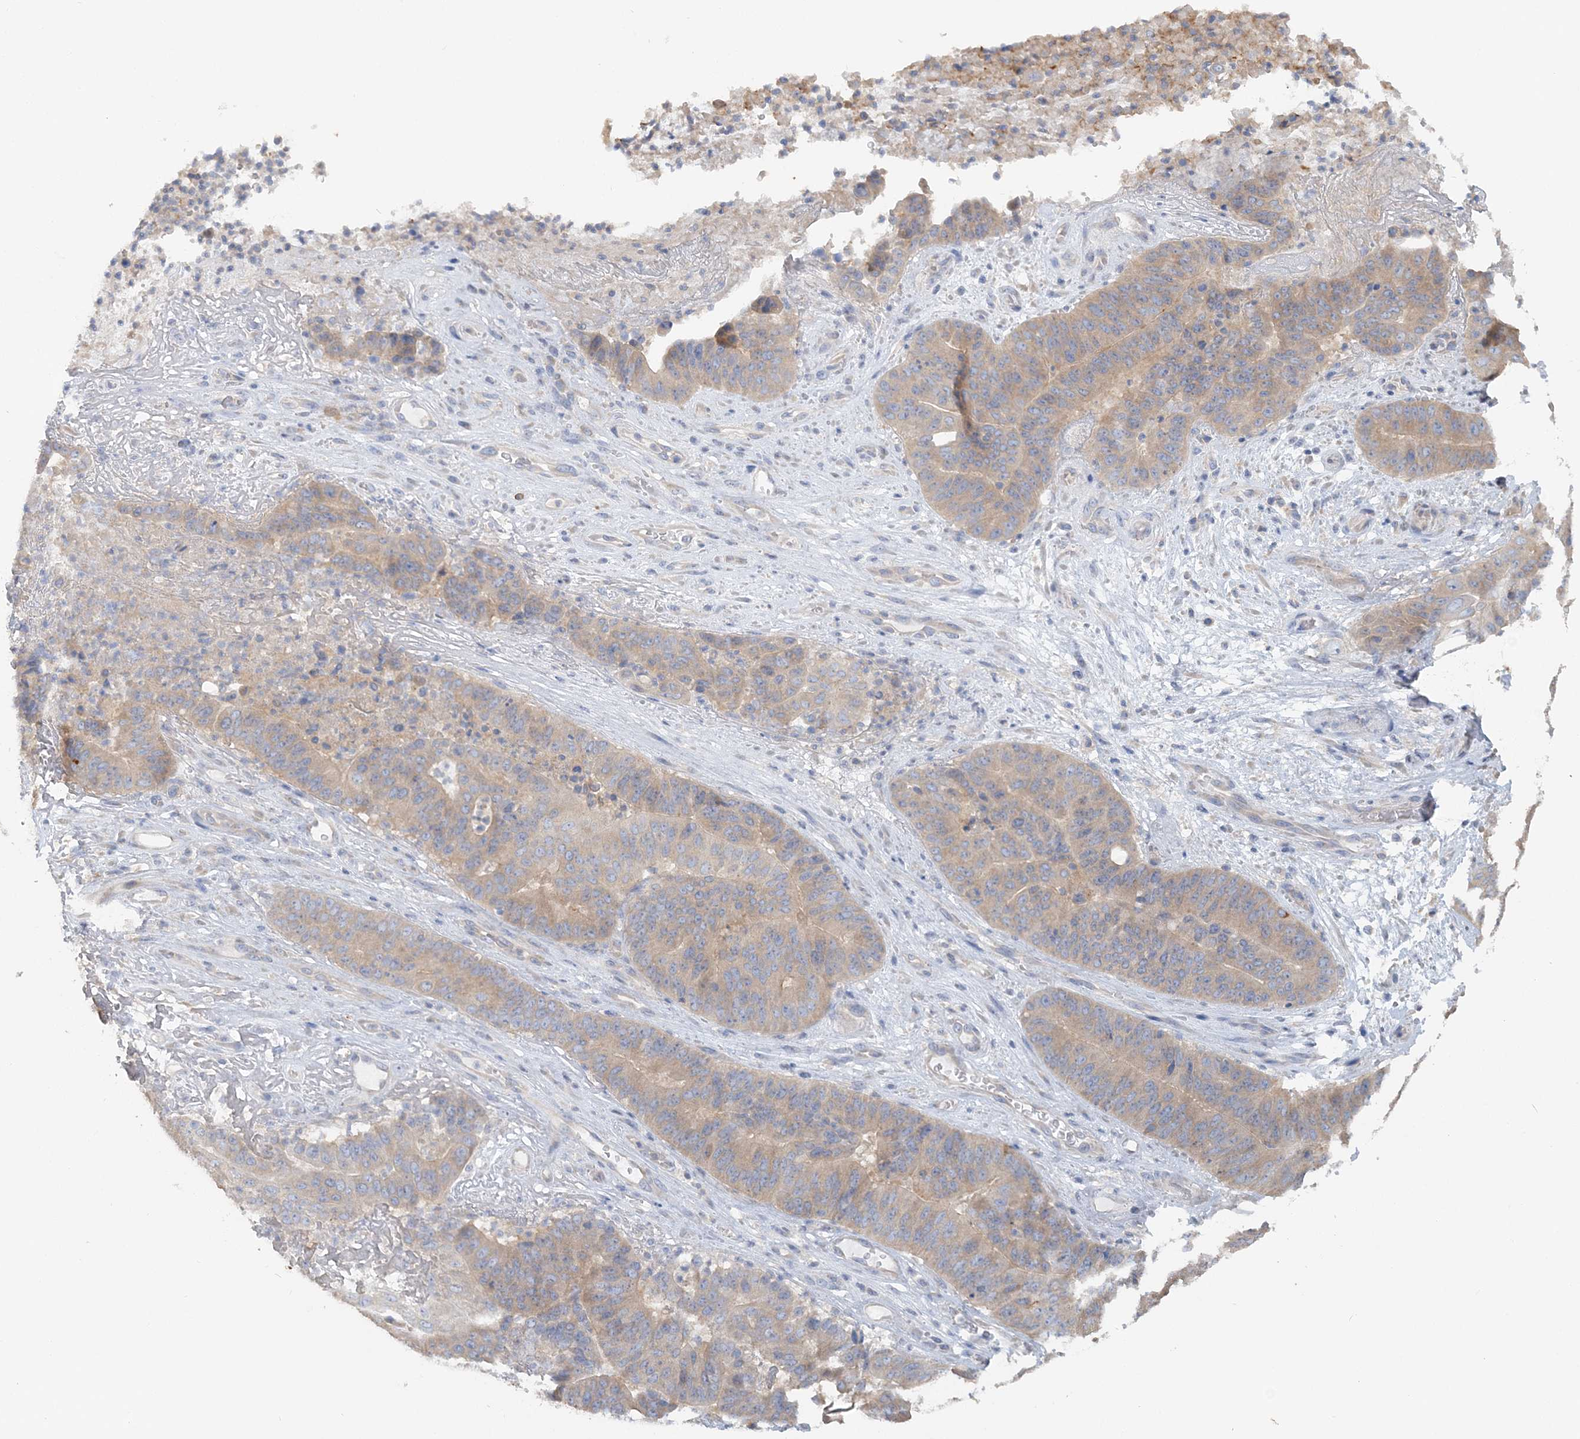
{"staining": {"intensity": "moderate", "quantity": "25%-75%", "location": "cytoplasmic/membranous"}, "tissue": "pancreatic cancer", "cell_type": "Tumor cells", "image_type": "cancer", "snomed": [{"axis": "morphology", "description": "Adenocarcinoma, NOS"}, {"axis": "topography", "description": "Pancreas"}], "caption": "A brown stain highlights moderate cytoplasmic/membranous positivity of a protein in human pancreatic cancer (adenocarcinoma) tumor cells. Nuclei are stained in blue.", "gene": "TBC1D5", "patient": {"sex": "female", "age": 77}}